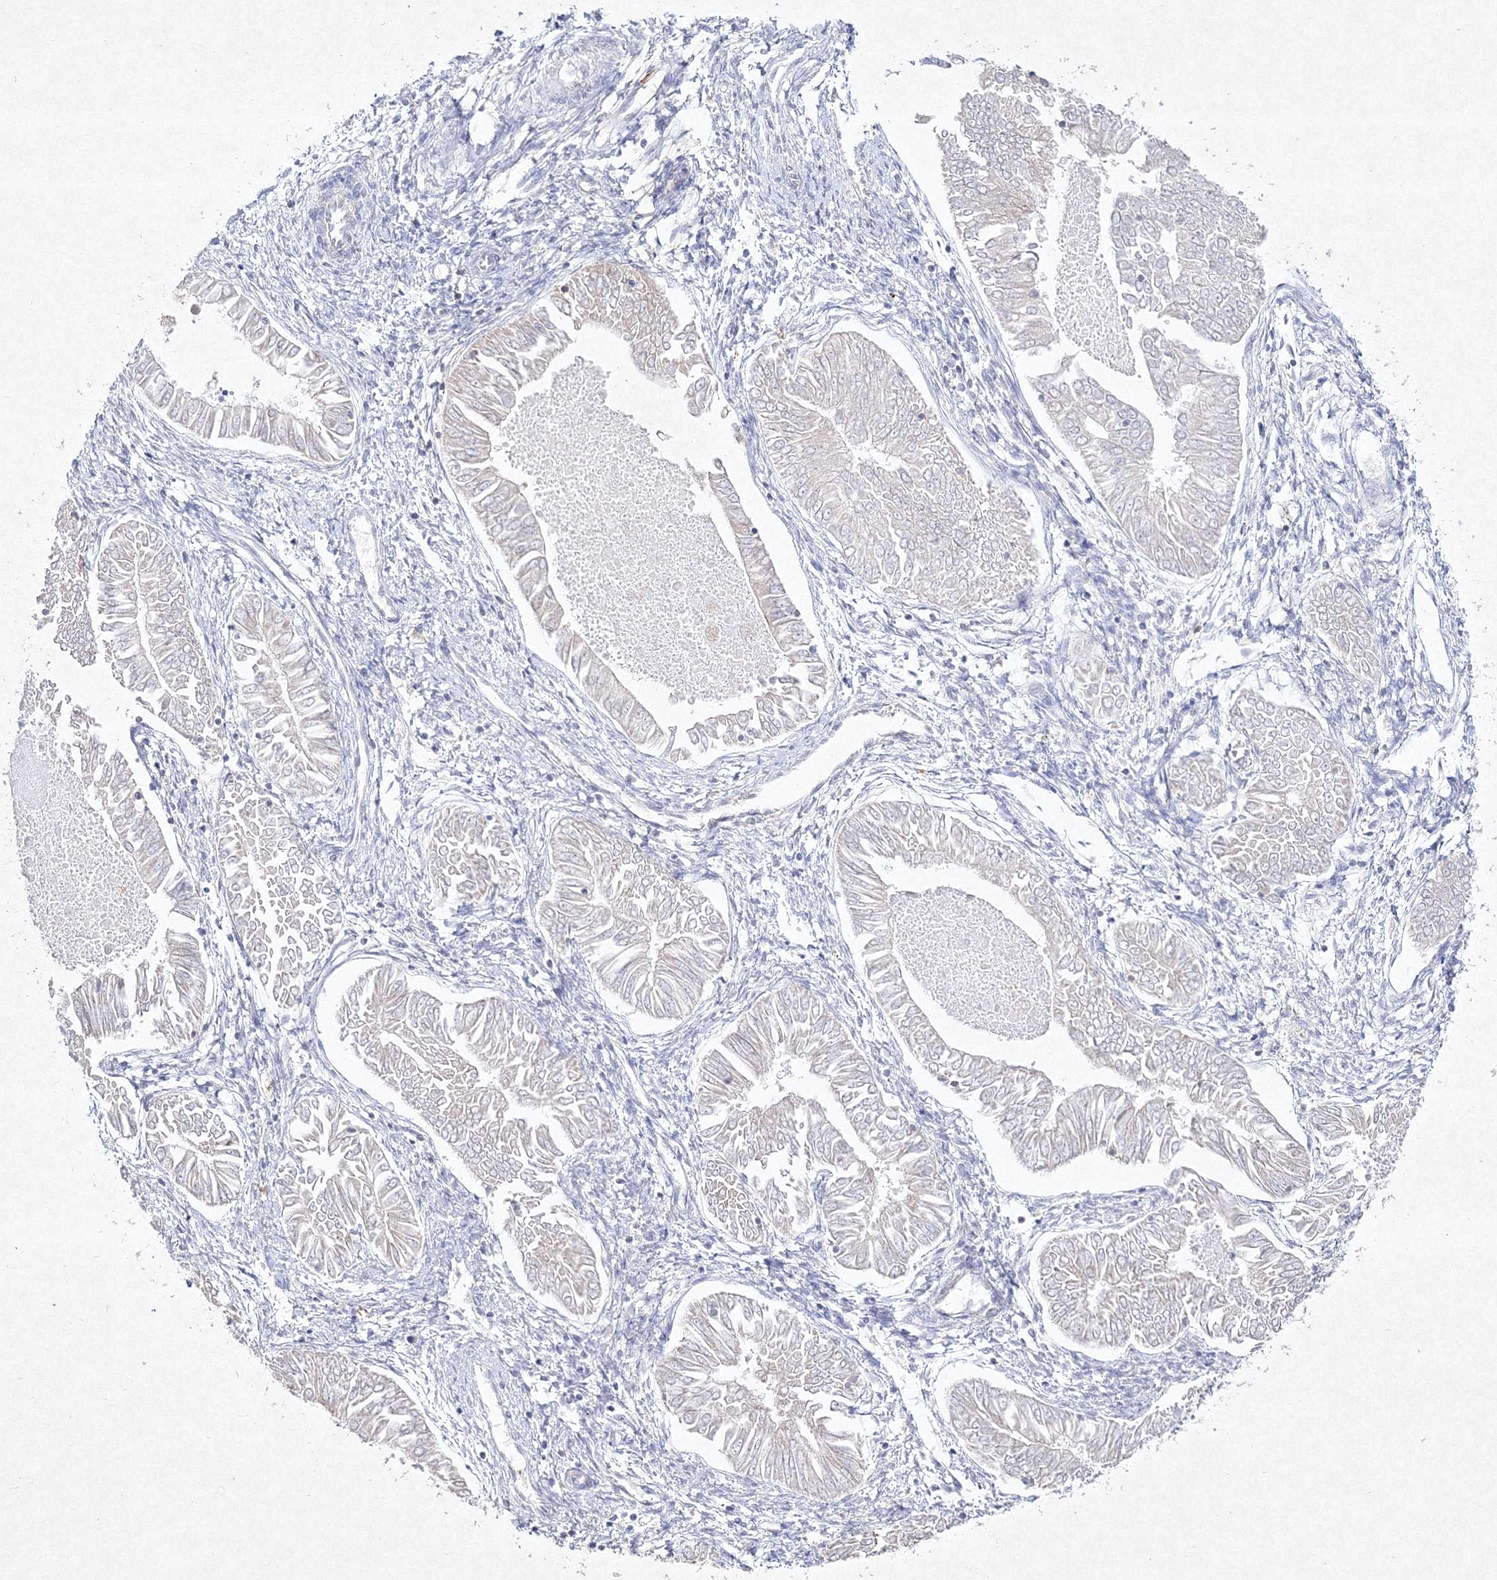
{"staining": {"intensity": "negative", "quantity": "none", "location": "none"}, "tissue": "endometrial cancer", "cell_type": "Tumor cells", "image_type": "cancer", "snomed": [{"axis": "morphology", "description": "Adenocarcinoma, NOS"}, {"axis": "topography", "description": "Endometrium"}], "caption": "A high-resolution micrograph shows immunohistochemistry (IHC) staining of endometrial adenocarcinoma, which exhibits no significant positivity in tumor cells. Brightfield microscopy of immunohistochemistry (IHC) stained with DAB (brown) and hematoxylin (blue), captured at high magnification.", "gene": "HCST", "patient": {"sex": "female", "age": 53}}